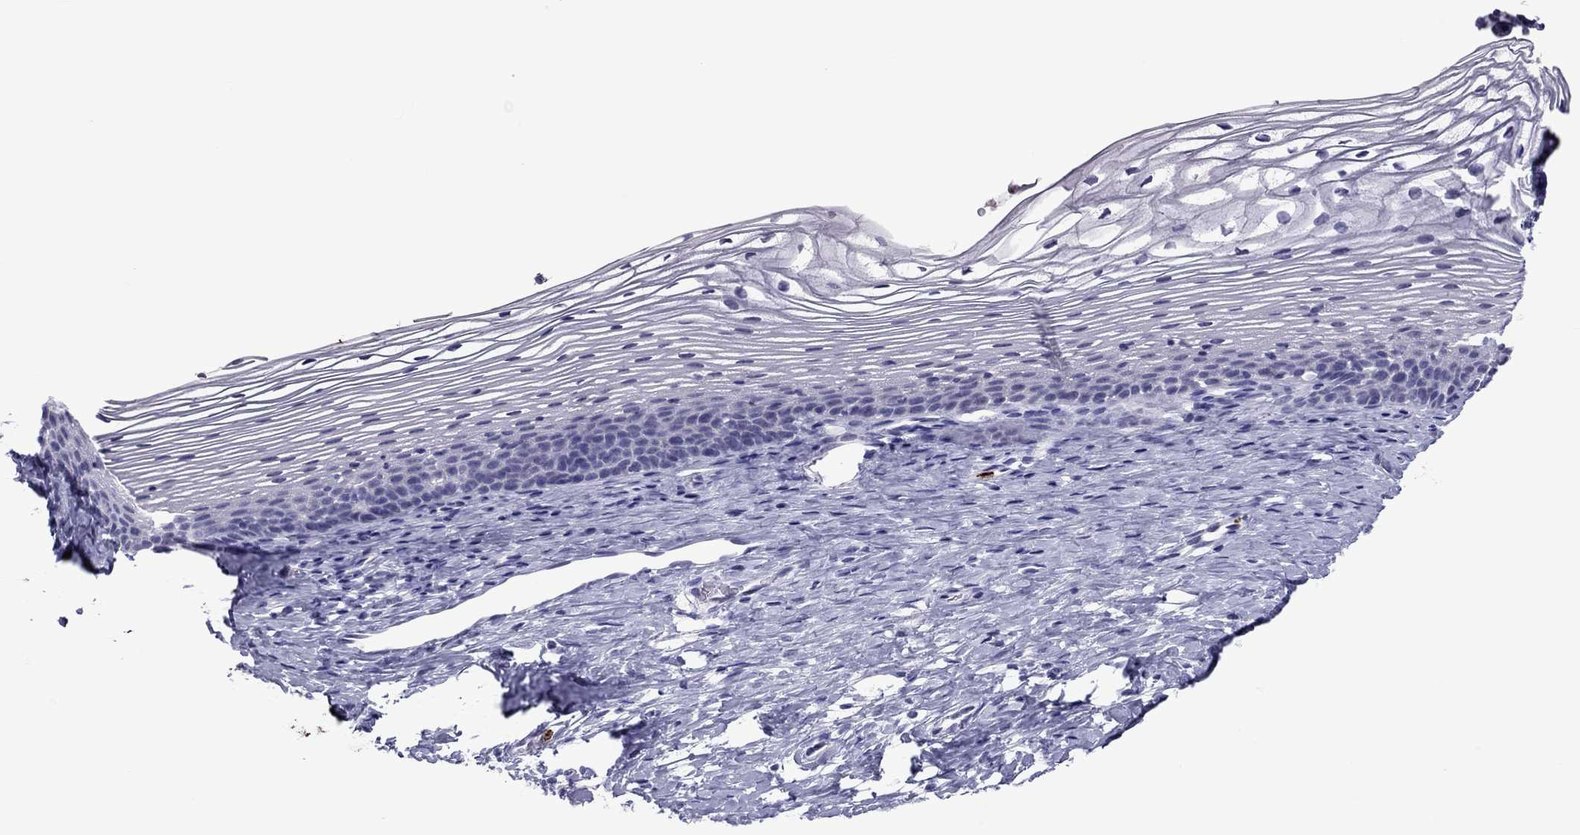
{"staining": {"intensity": "negative", "quantity": "none", "location": "none"}, "tissue": "cervix", "cell_type": "Glandular cells", "image_type": "normal", "snomed": [{"axis": "morphology", "description": "Normal tissue, NOS"}, {"axis": "topography", "description": "Cervix"}], "caption": "Image shows no significant protein positivity in glandular cells of normal cervix. The staining is performed using DAB (3,3'-diaminobenzidine) brown chromogen with nuclei counter-stained in using hematoxylin.", "gene": "CCL27", "patient": {"sex": "female", "age": 39}}